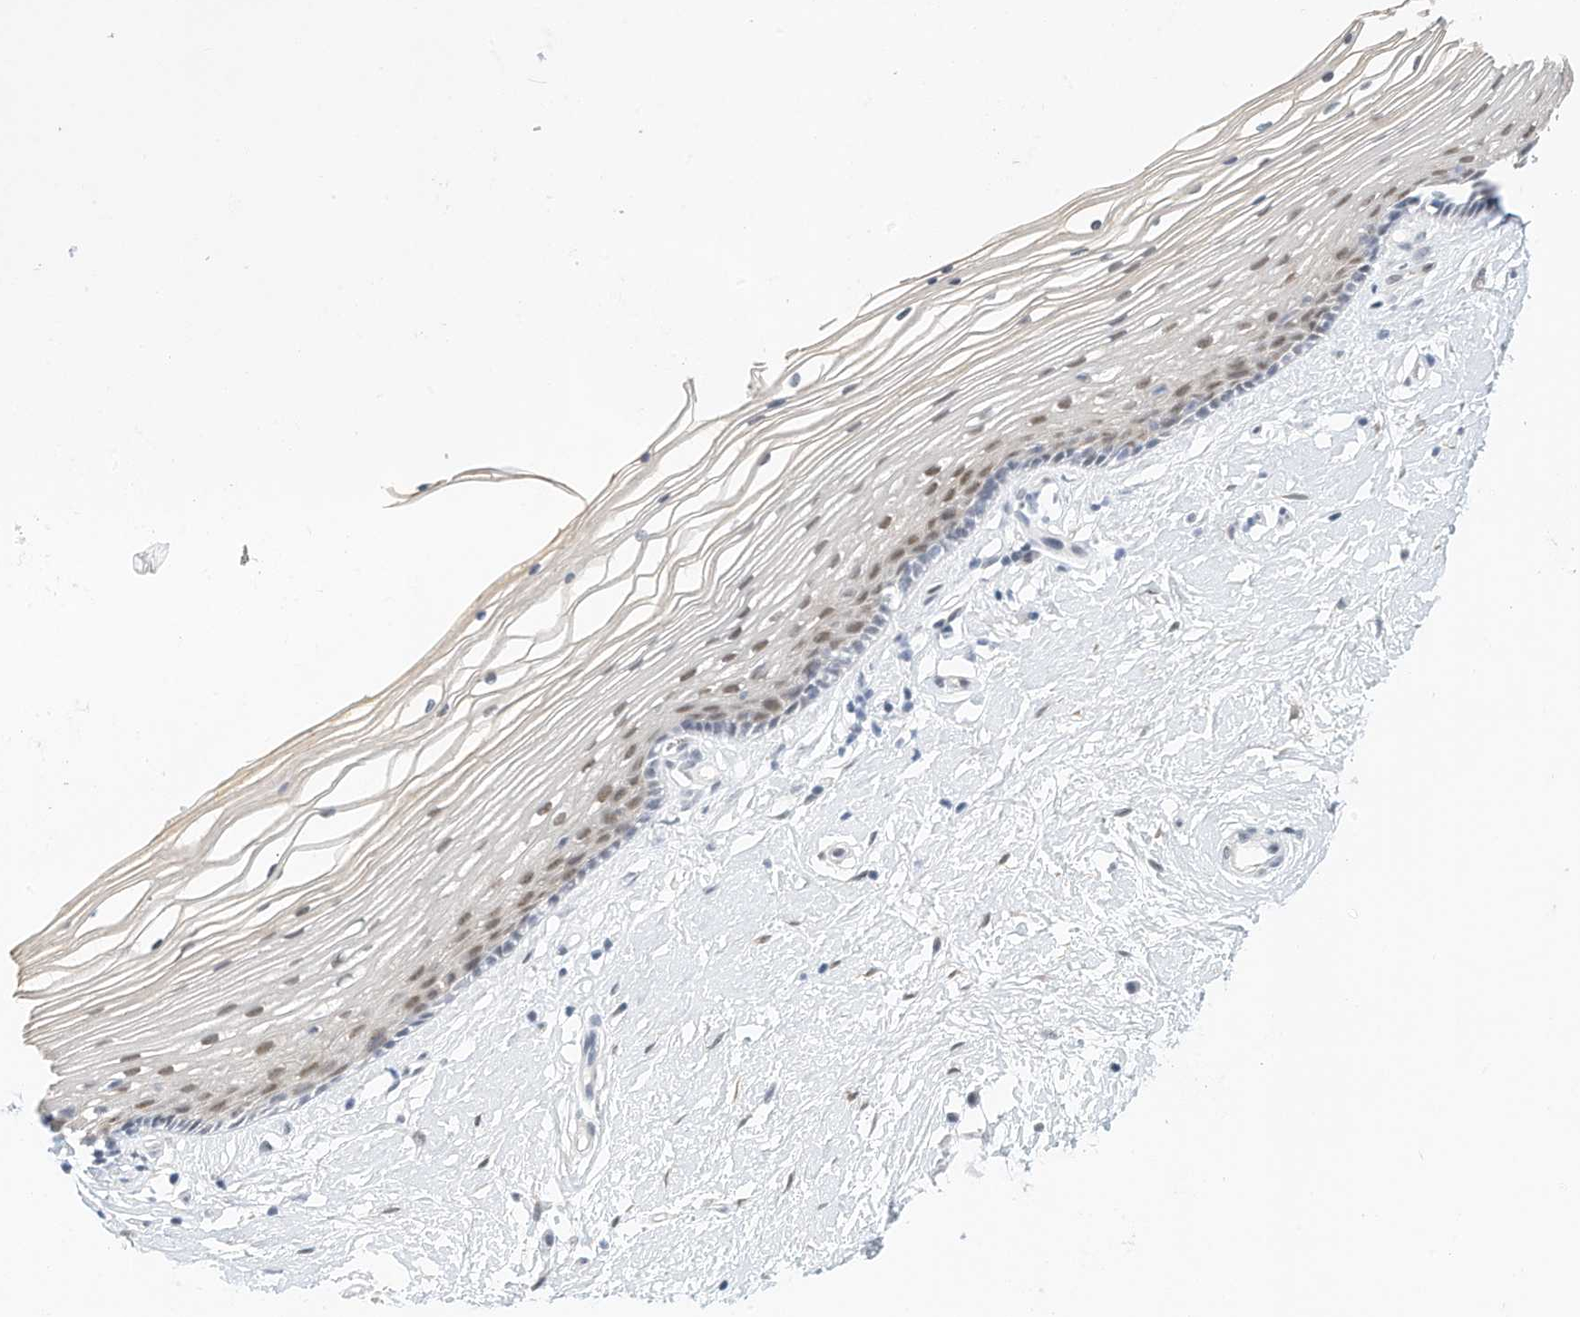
{"staining": {"intensity": "weak", "quantity": "25%-75%", "location": "nuclear"}, "tissue": "vagina", "cell_type": "Squamous epithelial cells", "image_type": "normal", "snomed": [{"axis": "morphology", "description": "Normal tissue, NOS"}, {"axis": "topography", "description": "Vagina"}], "caption": "Immunohistochemical staining of benign human vagina exhibits 25%-75% levels of weak nuclear protein positivity in about 25%-75% of squamous epithelial cells. (Brightfield microscopy of DAB IHC at high magnification).", "gene": "ARHGAP28", "patient": {"sex": "female", "age": 46}}